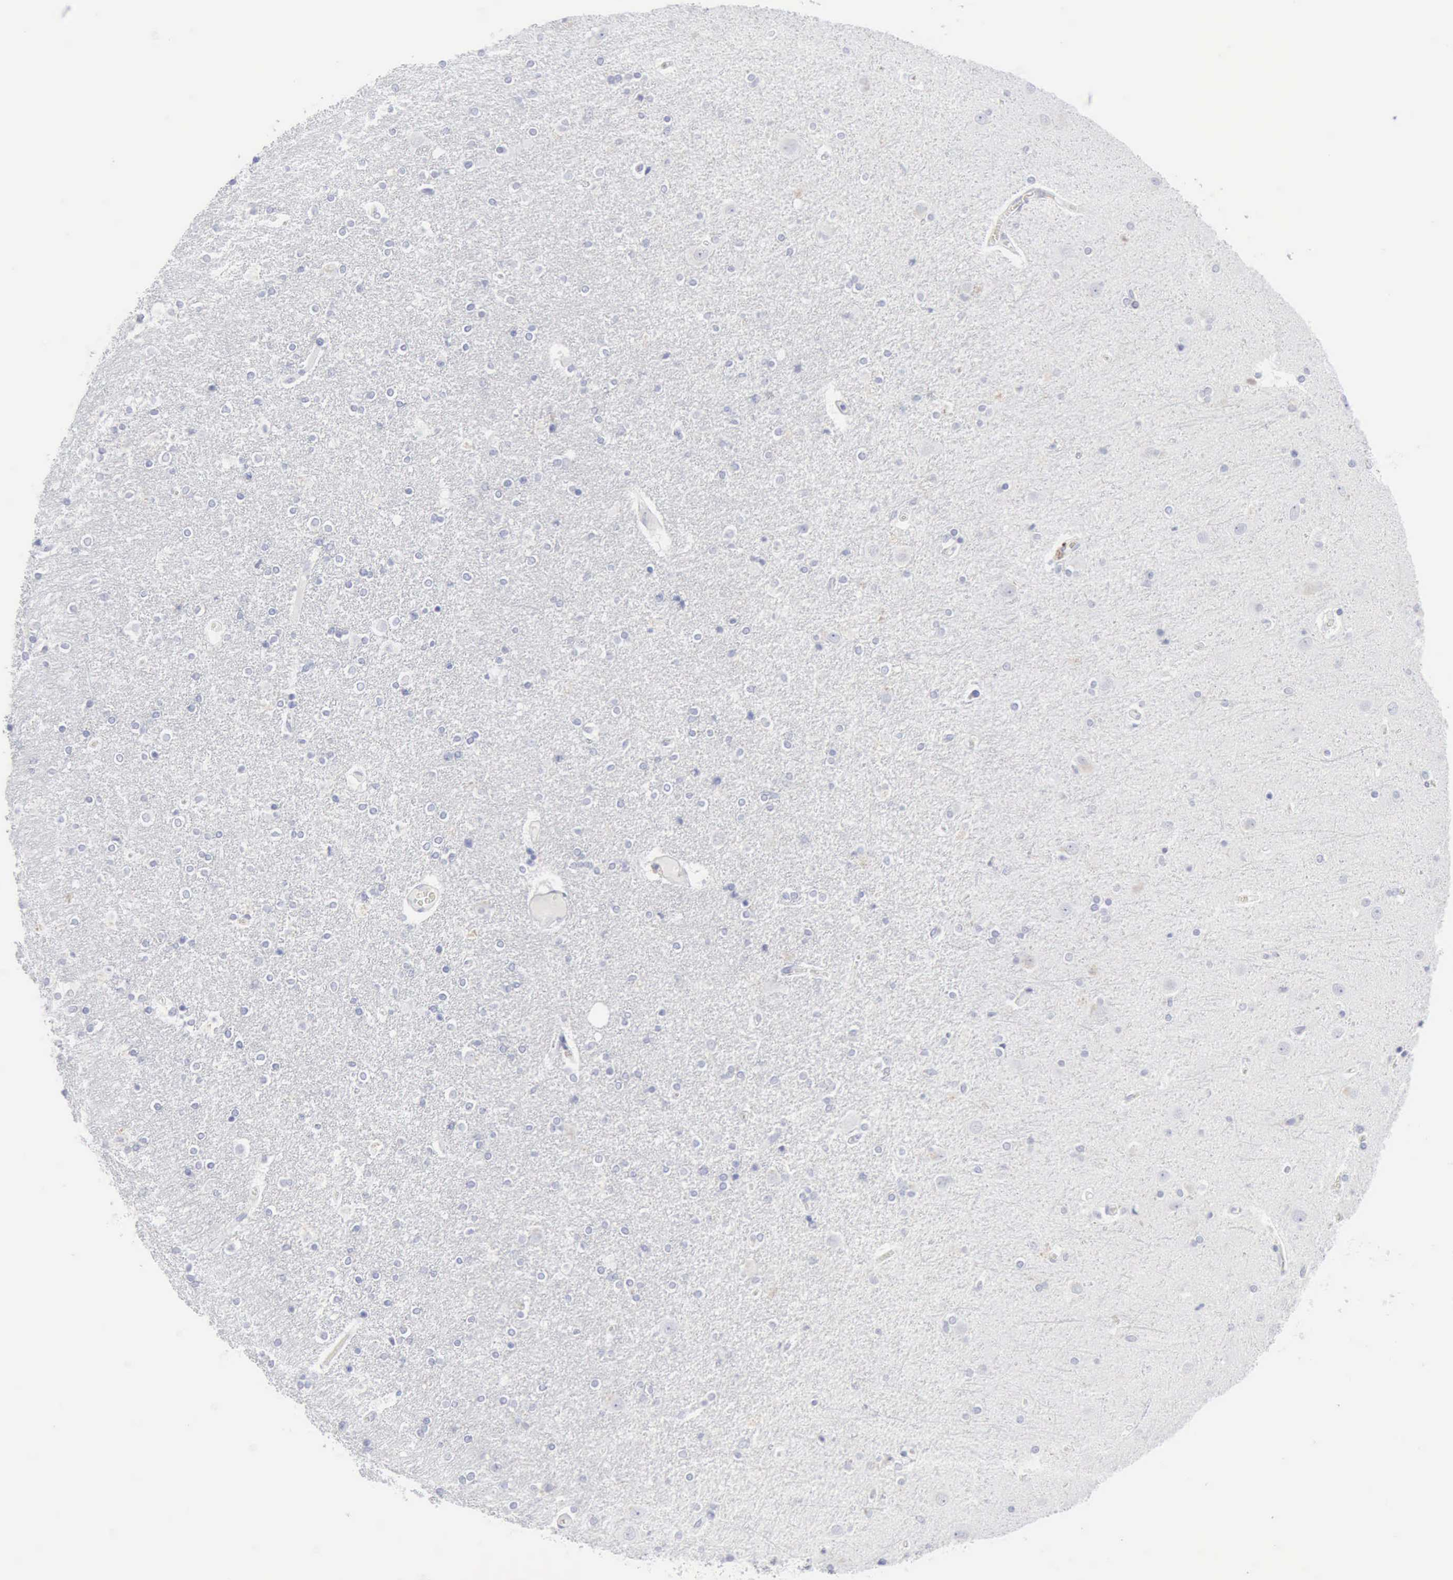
{"staining": {"intensity": "negative", "quantity": "none", "location": "none"}, "tissue": "caudate", "cell_type": "Glial cells", "image_type": "normal", "snomed": [{"axis": "morphology", "description": "Normal tissue, NOS"}, {"axis": "topography", "description": "Lateral ventricle wall"}], "caption": "Protein analysis of benign caudate reveals no significant staining in glial cells.", "gene": "CMA1", "patient": {"sex": "female", "age": 54}}